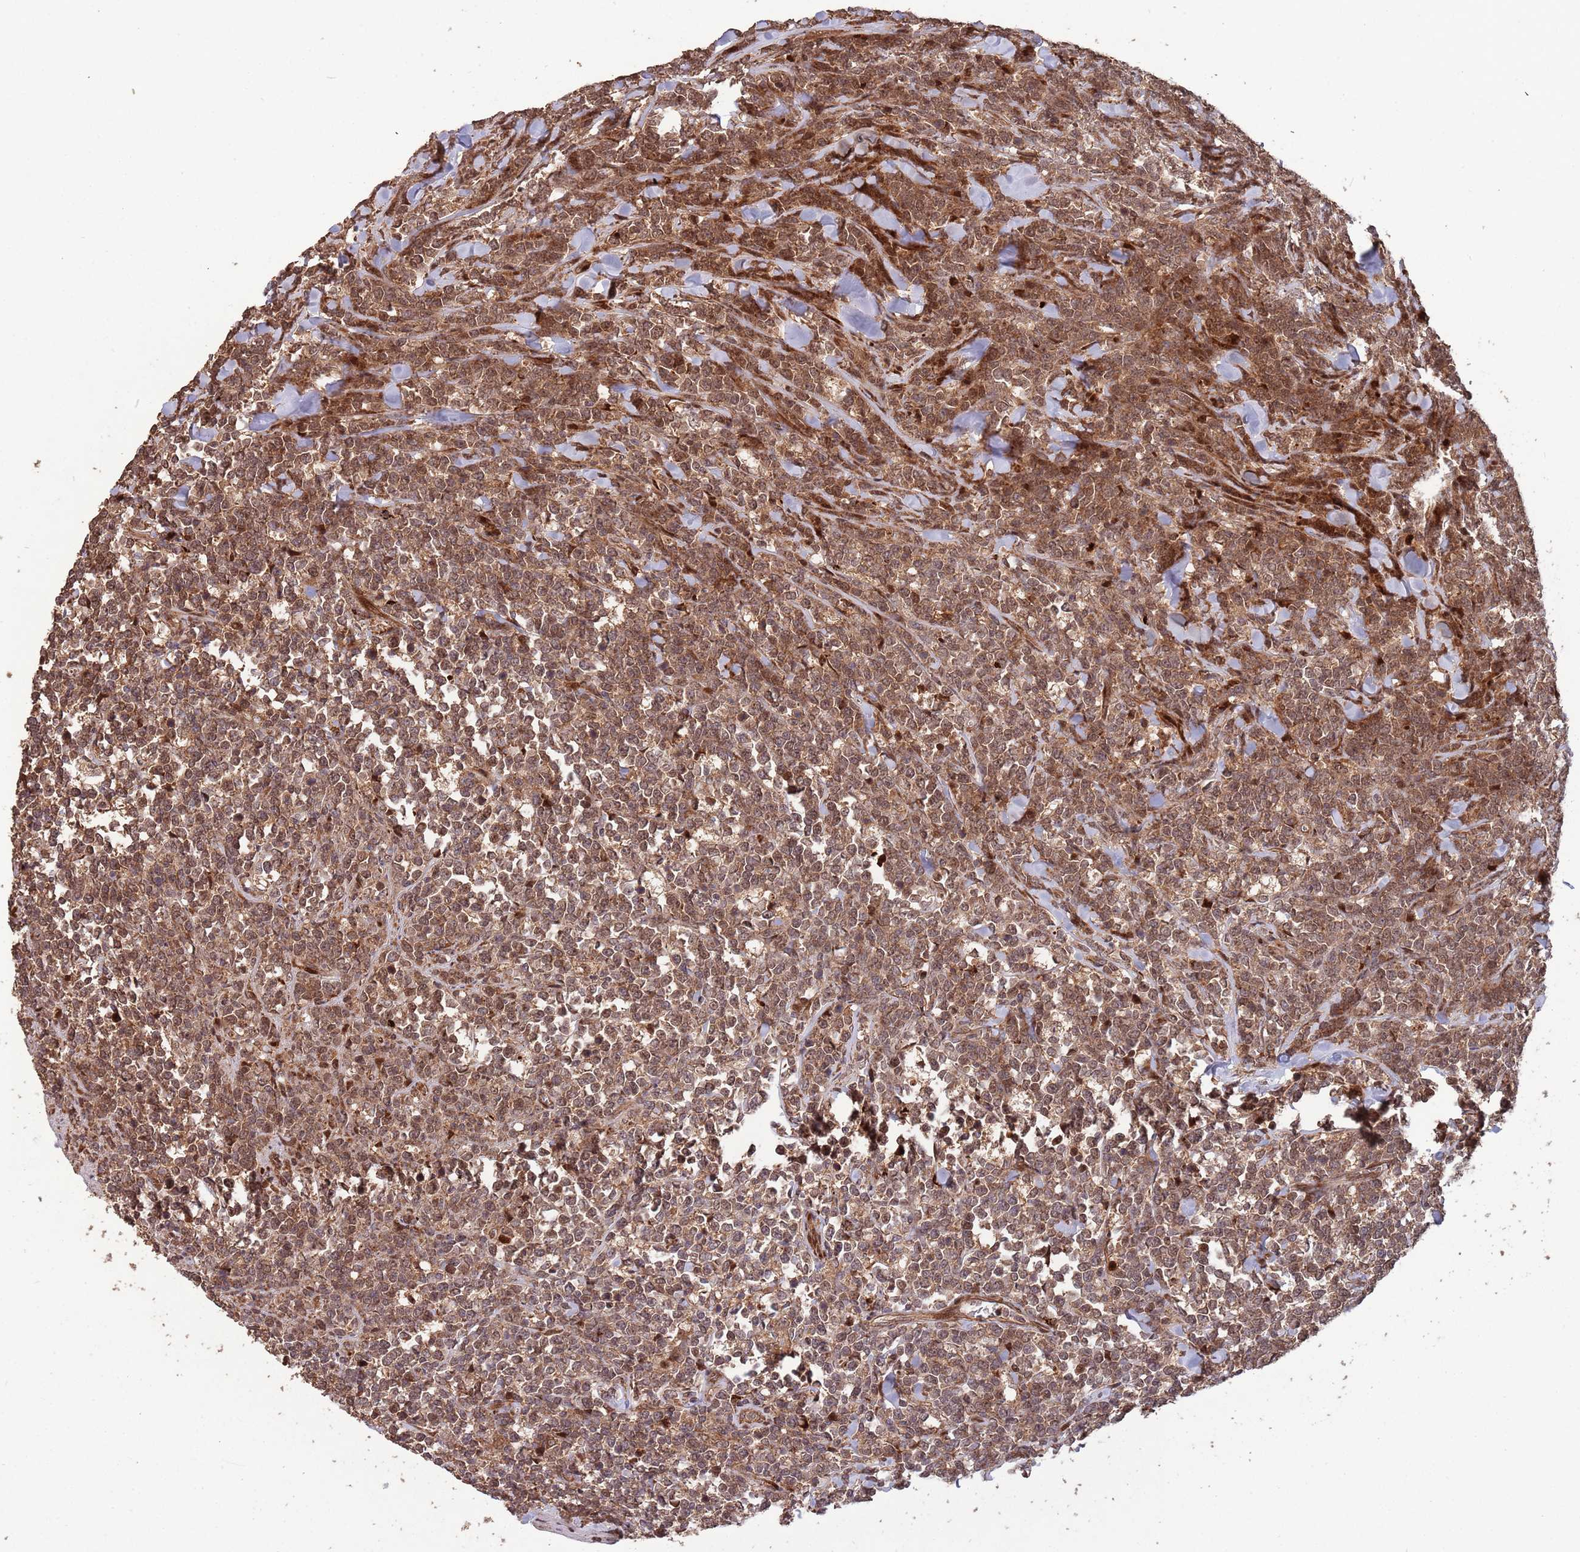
{"staining": {"intensity": "moderate", "quantity": ">75%", "location": "cytoplasmic/membranous,nuclear"}, "tissue": "lymphoma", "cell_type": "Tumor cells", "image_type": "cancer", "snomed": [{"axis": "morphology", "description": "Malignant lymphoma, non-Hodgkin's type, High grade"}, {"axis": "topography", "description": "Small intestine"}], "caption": "Approximately >75% of tumor cells in human high-grade malignant lymphoma, non-Hodgkin's type show moderate cytoplasmic/membranous and nuclear protein expression as visualized by brown immunohistochemical staining.", "gene": "ZNF428", "patient": {"sex": "male", "age": 8}}